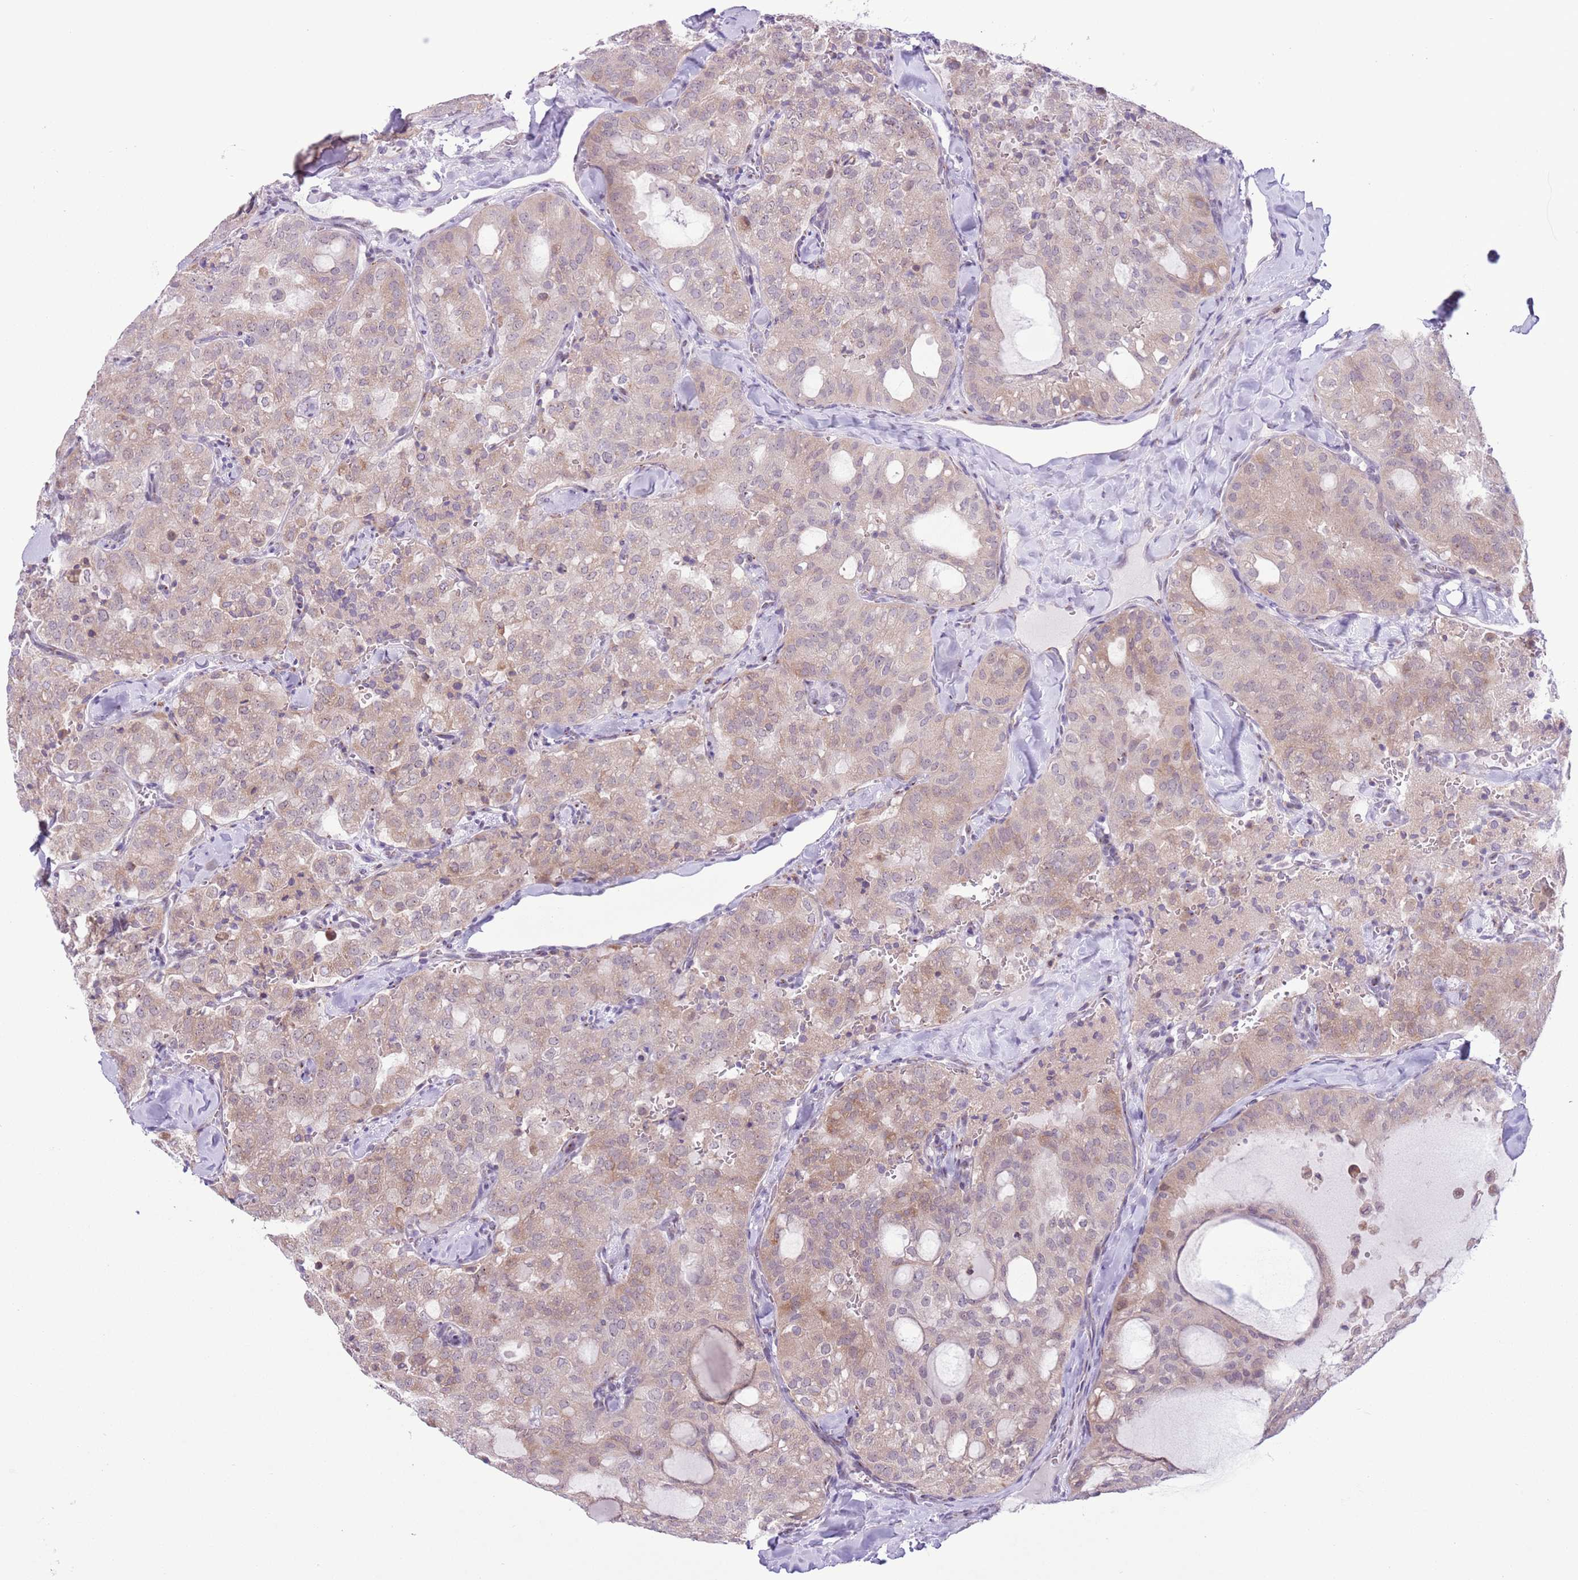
{"staining": {"intensity": "weak", "quantity": "25%-75%", "location": "cytoplasmic/membranous"}, "tissue": "thyroid cancer", "cell_type": "Tumor cells", "image_type": "cancer", "snomed": [{"axis": "morphology", "description": "Follicular adenoma carcinoma, NOS"}, {"axis": "topography", "description": "Thyroid gland"}], "caption": "Protein analysis of follicular adenoma carcinoma (thyroid) tissue demonstrates weak cytoplasmic/membranous staining in about 25%-75% of tumor cells.", "gene": "ZNF576", "patient": {"sex": "male", "age": 75}}